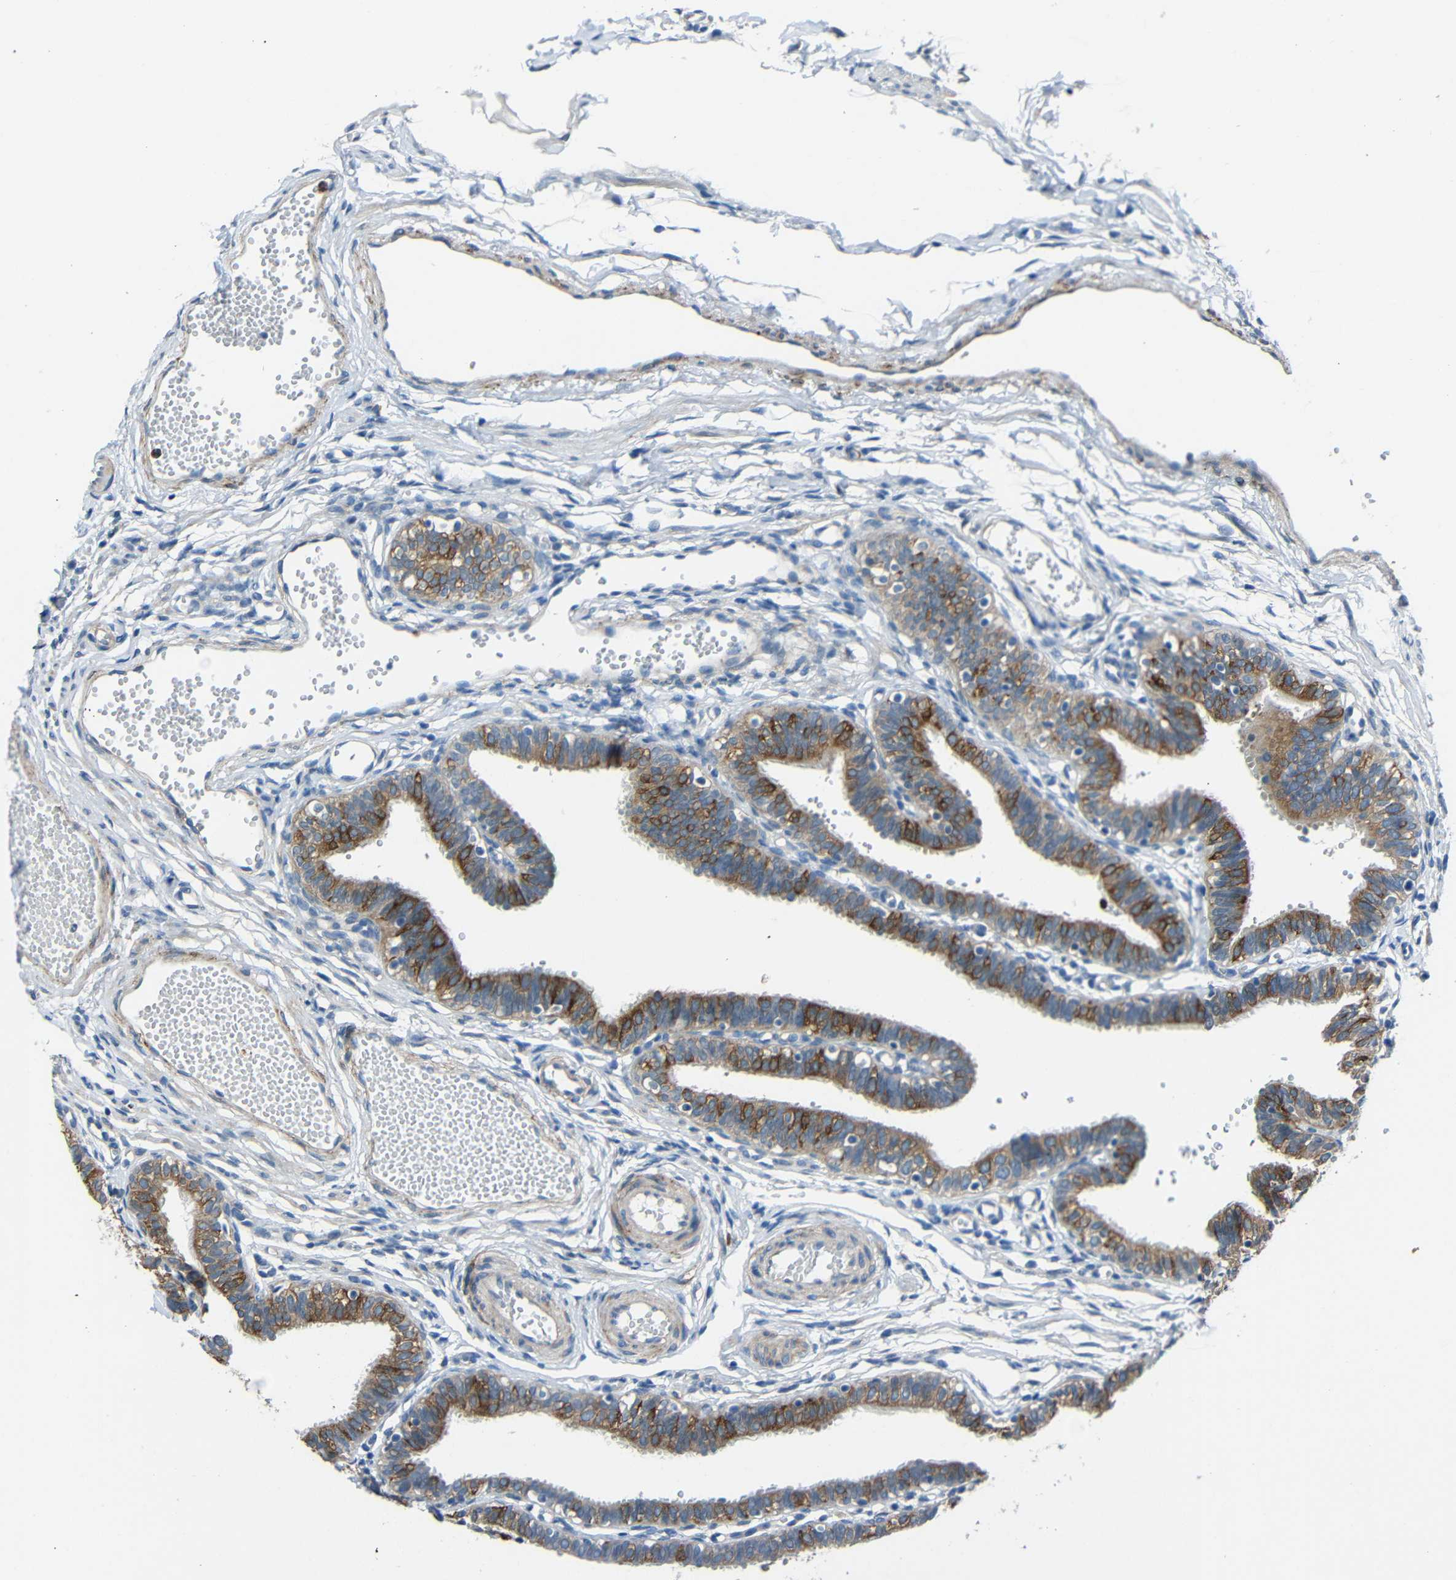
{"staining": {"intensity": "moderate", "quantity": "<25%", "location": "cytoplasmic/membranous"}, "tissue": "fallopian tube", "cell_type": "Glandular cells", "image_type": "normal", "snomed": [{"axis": "morphology", "description": "Normal tissue, NOS"}, {"axis": "topography", "description": "Fallopian tube"}, {"axis": "topography", "description": "Placenta"}], "caption": "Brown immunohistochemical staining in benign human fallopian tube exhibits moderate cytoplasmic/membranous positivity in about <25% of glandular cells.", "gene": "STBD1", "patient": {"sex": "female", "age": 34}}